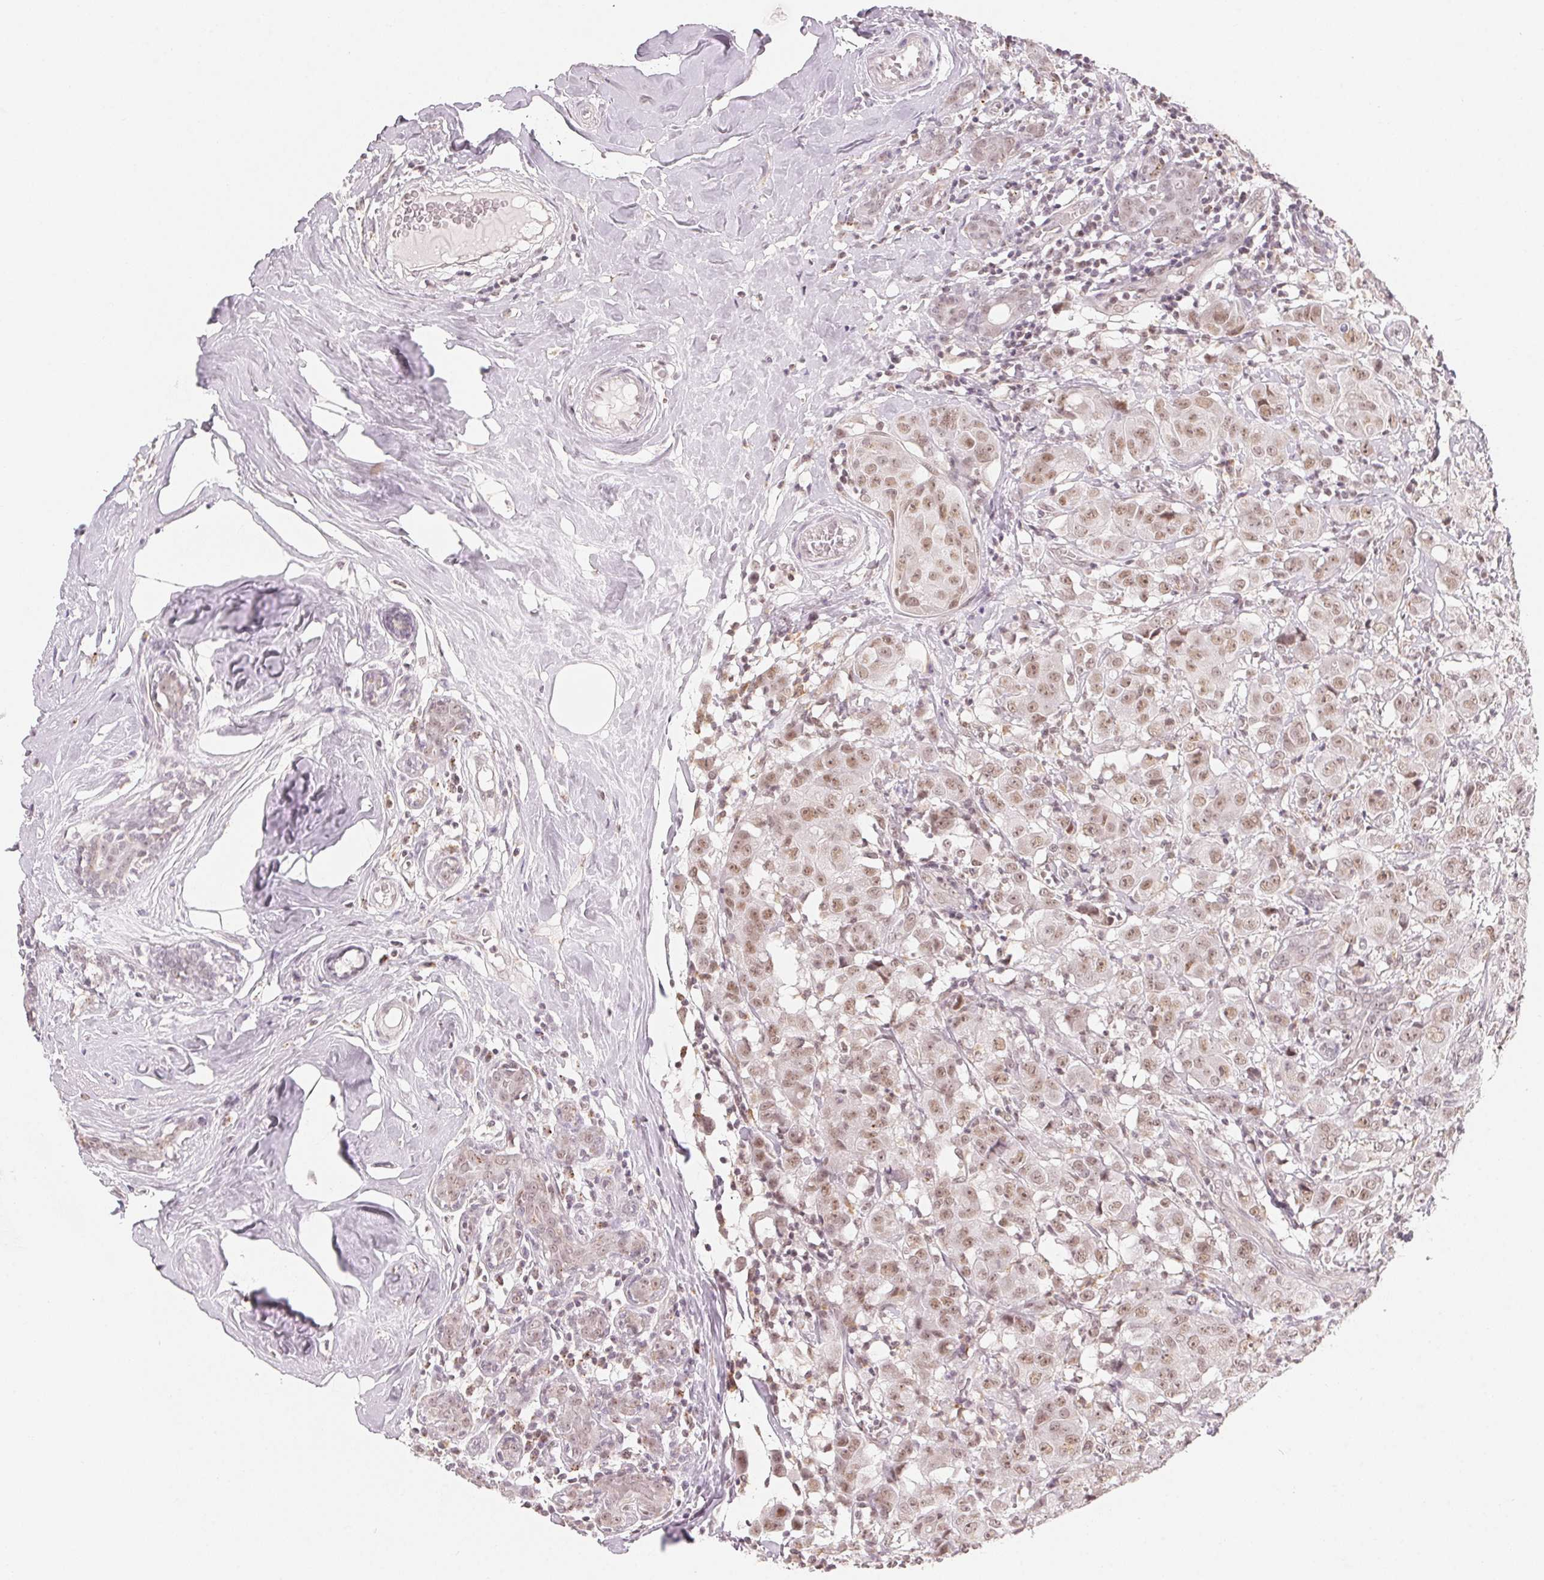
{"staining": {"intensity": "weak", "quantity": ">75%", "location": "nuclear"}, "tissue": "breast cancer", "cell_type": "Tumor cells", "image_type": "cancer", "snomed": [{"axis": "morphology", "description": "Normal tissue, NOS"}, {"axis": "morphology", "description": "Duct carcinoma"}, {"axis": "topography", "description": "Breast"}], "caption": "Invasive ductal carcinoma (breast) stained for a protein (brown) displays weak nuclear positive staining in approximately >75% of tumor cells.", "gene": "NXF3", "patient": {"sex": "female", "age": 43}}